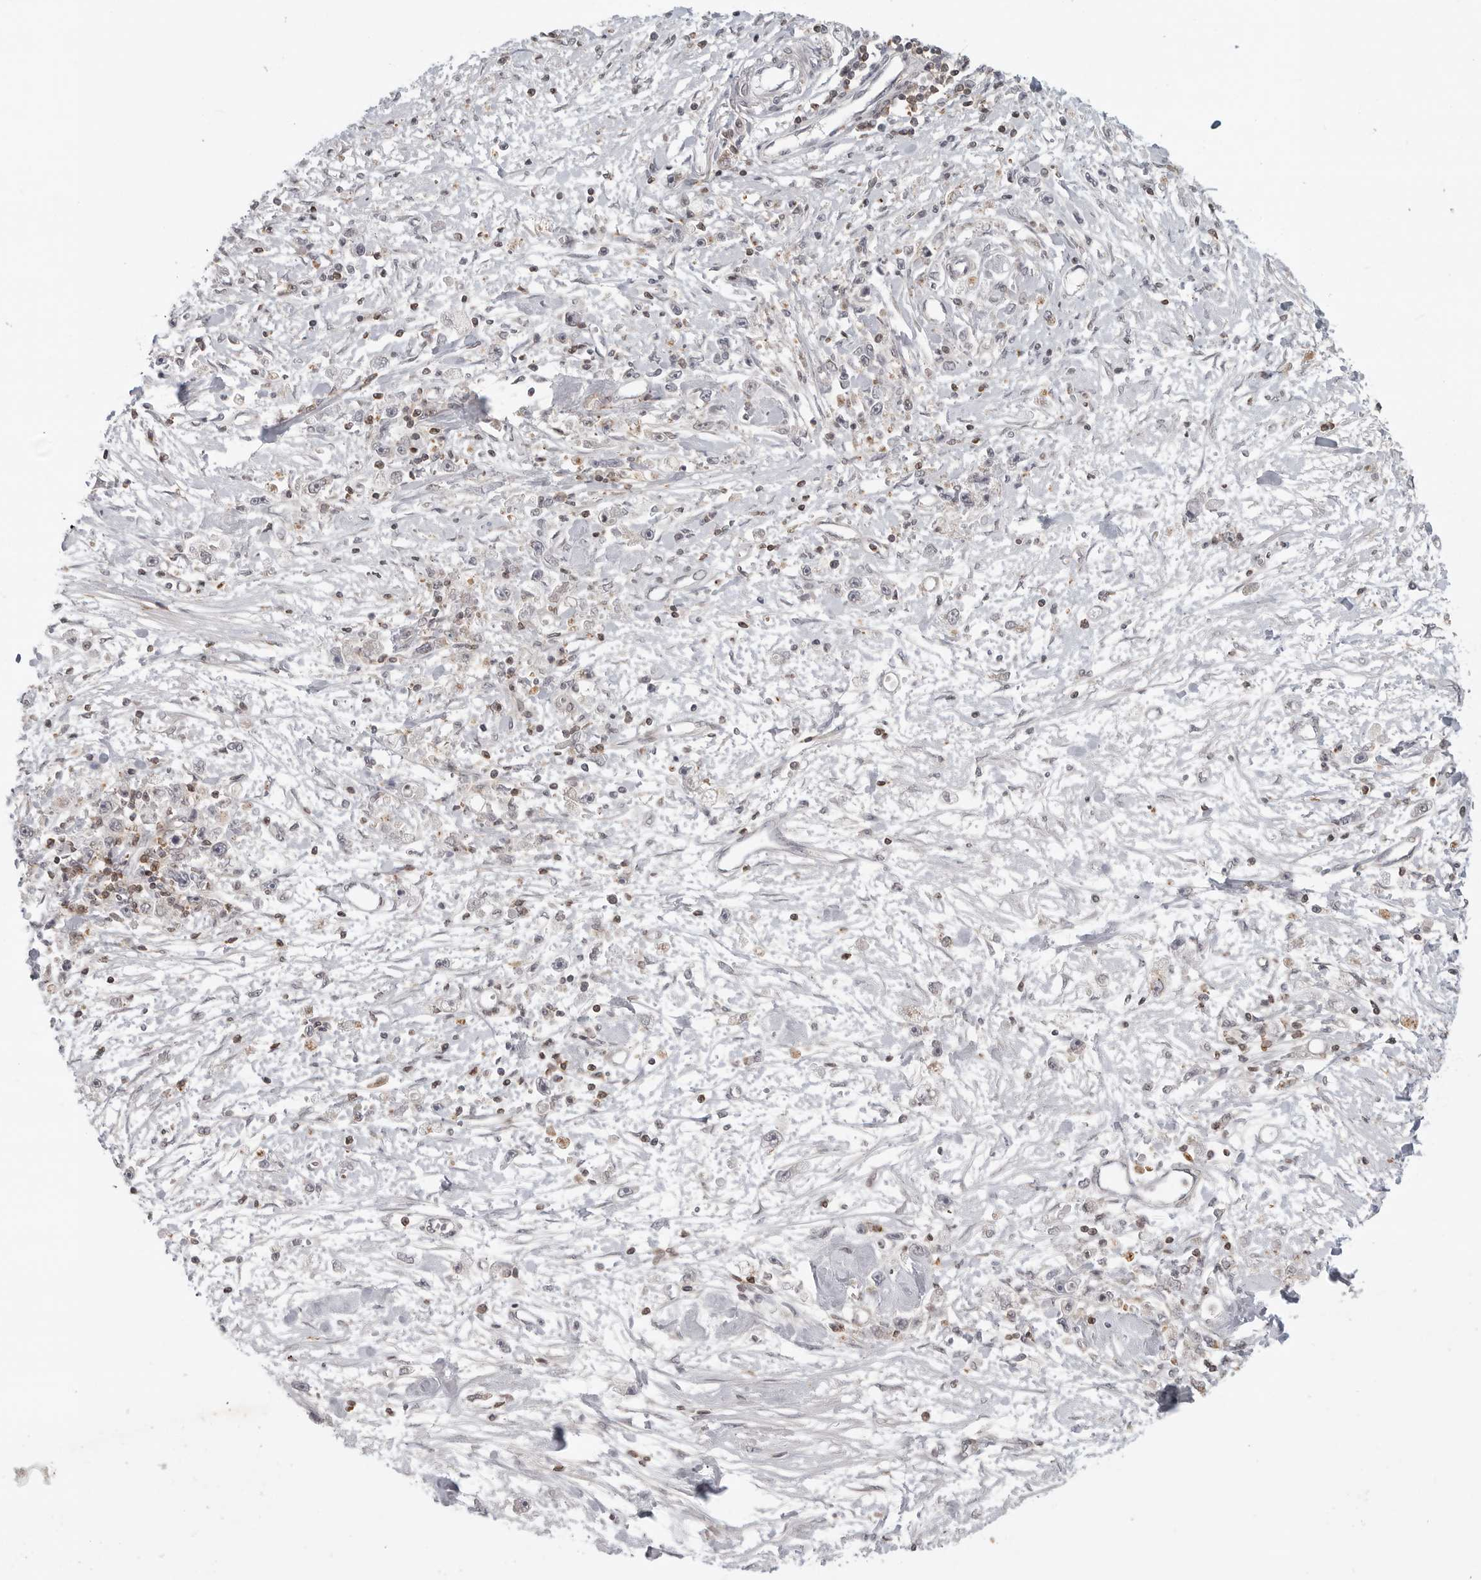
{"staining": {"intensity": "negative", "quantity": "none", "location": "none"}, "tissue": "stomach cancer", "cell_type": "Tumor cells", "image_type": "cancer", "snomed": [{"axis": "morphology", "description": "Adenocarcinoma, NOS"}, {"axis": "topography", "description": "Stomach"}], "caption": "Protein analysis of stomach cancer (adenocarcinoma) exhibits no significant expression in tumor cells.", "gene": "SH3KBP1", "patient": {"sex": "female", "age": 59}}